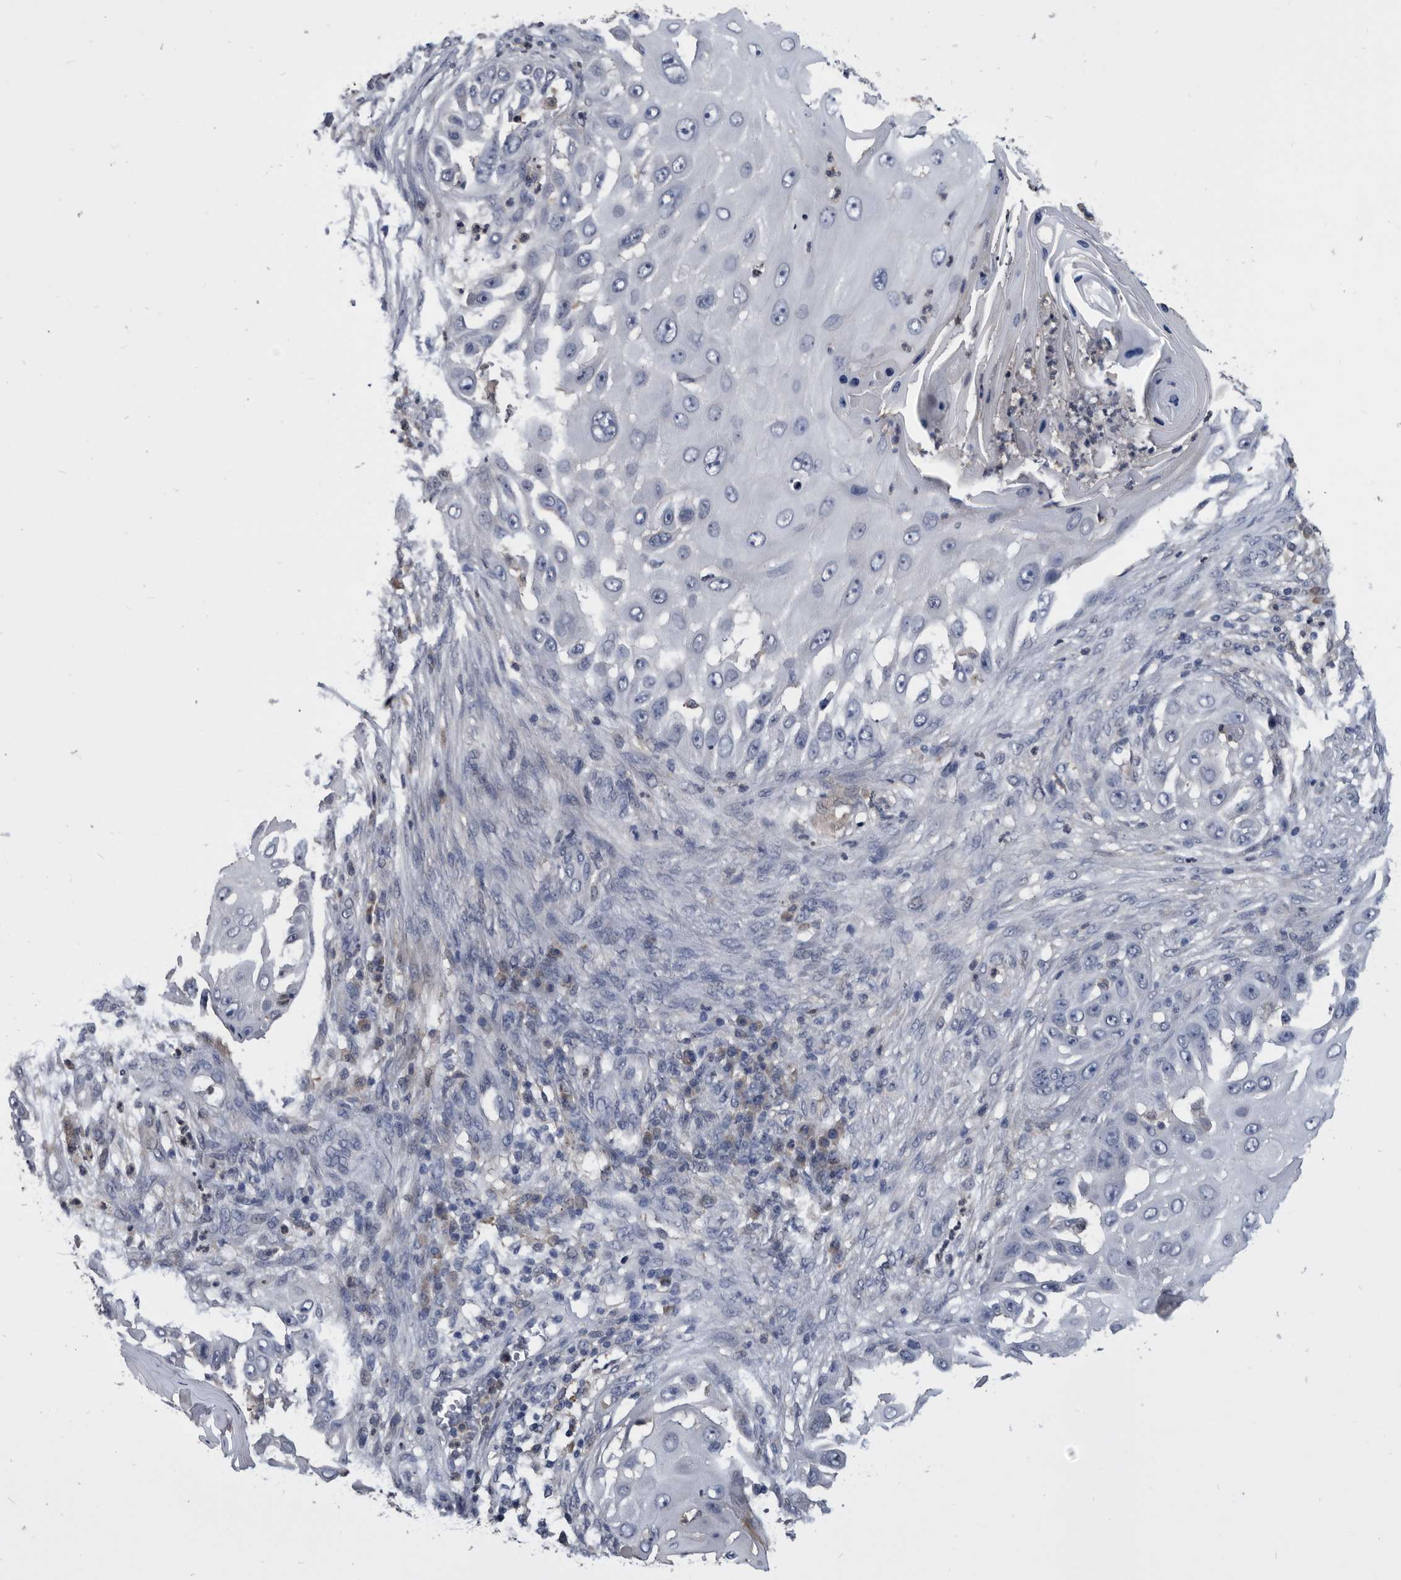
{"staining": {"intensity": "negative", "quantity": "none", "location": "none"}, "tissue": "skin cancer", "cell_type": "Tumor cells", "image_type": "cancer", "snomed": [{"axis": "morphology", "description": "Squamous cell carcinoma, NOS"}, {"axis": "topography", "description": "Skin"}], "caption": "IHC of human skin cancer exhibits no positivity in tumor cells.", "gene": "PDXK", "patient": {"sex": "female", "age": 44}}